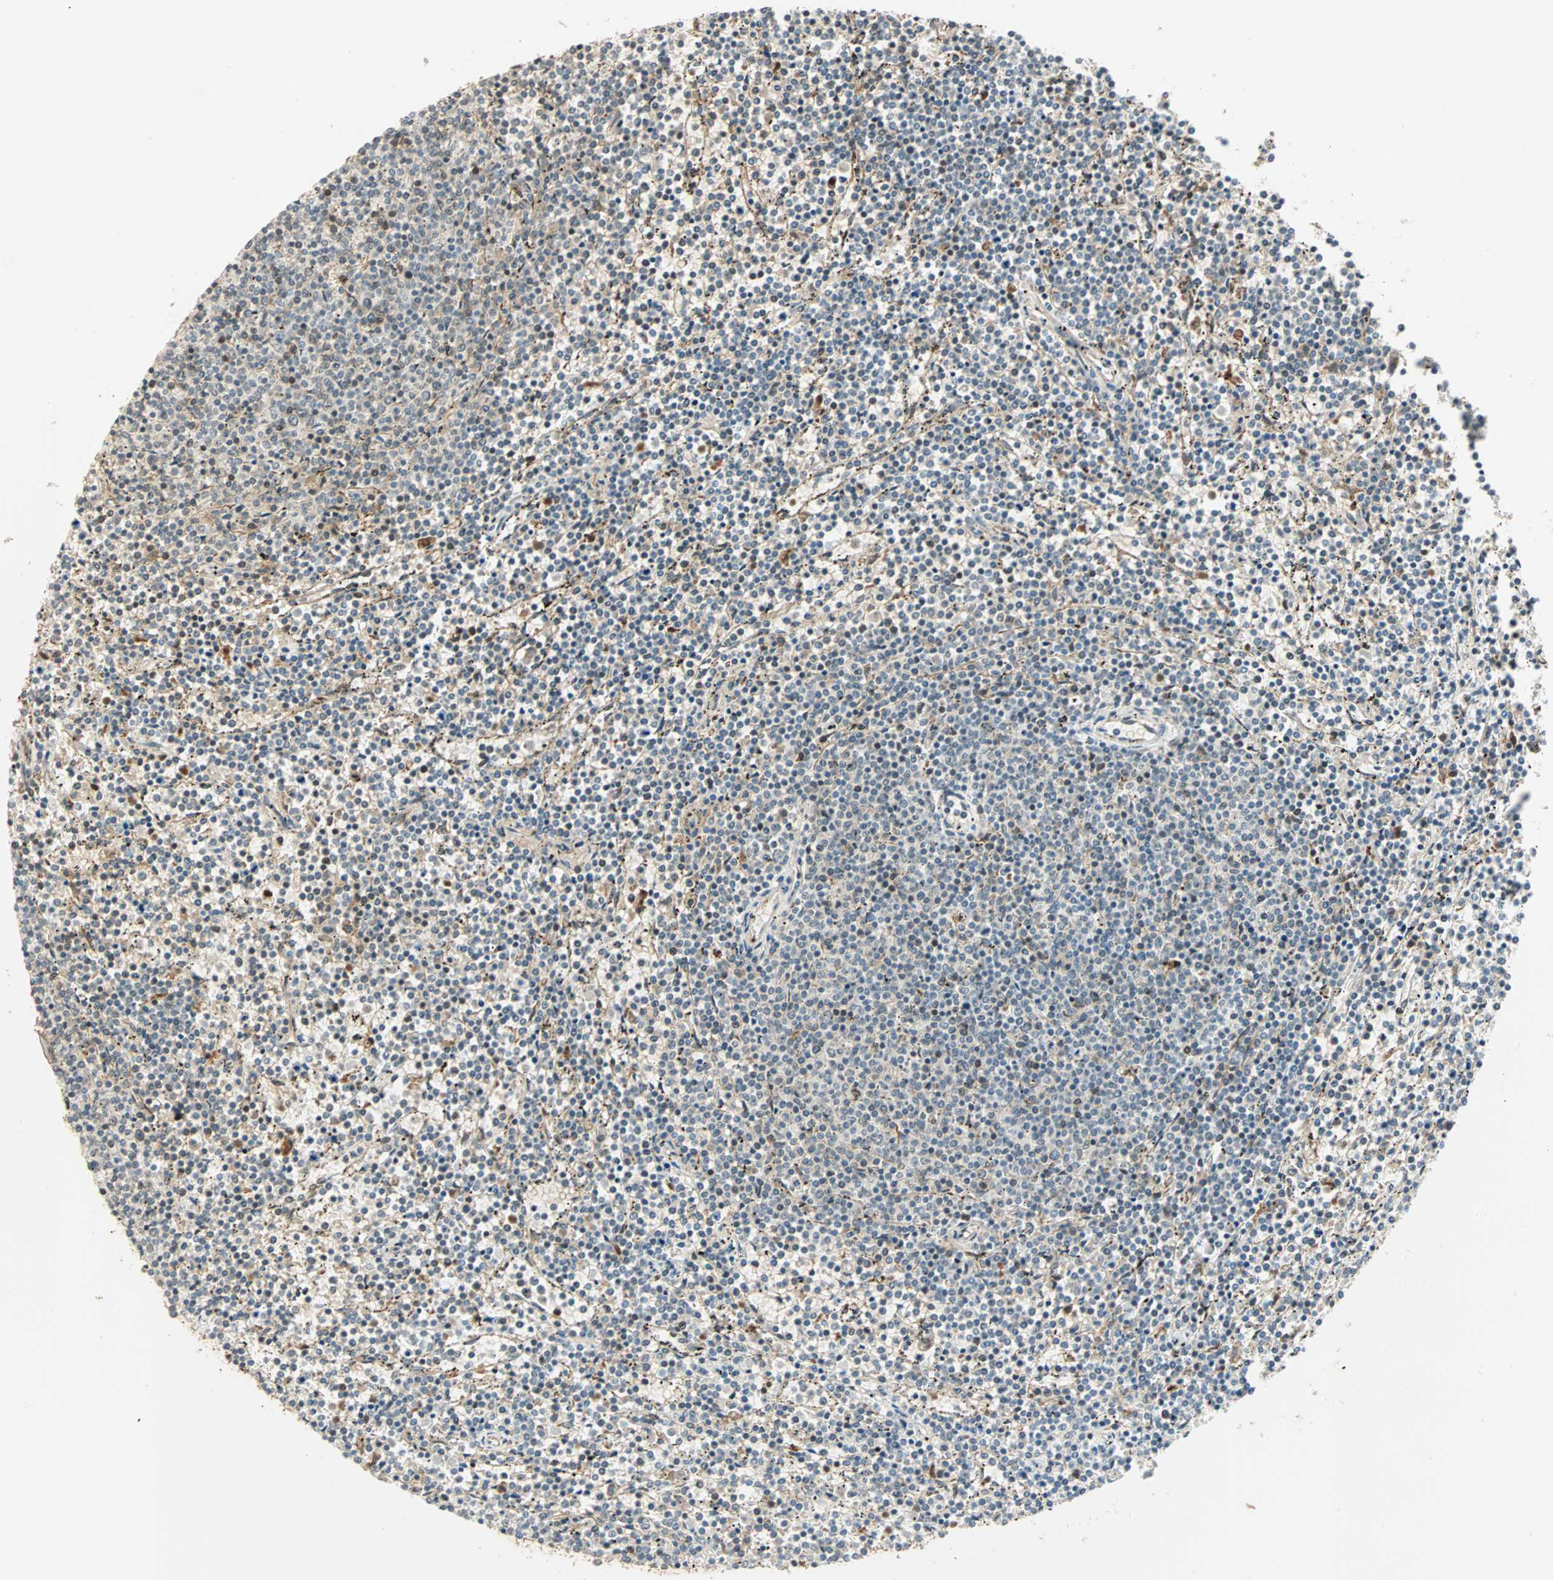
{"staining": {"intensity": "negative", "quantity": "none", "location": "none"}, "tissue": "lymphoma", "cell_type": "Tumor cells", "image_type": "cancer", "snomed": [{"axis": "morphology", "description": "Malignant lymphoma, non-Hodgkin's type, Low grade"}, {"axis": "topography", "description": "Spleen"}], "caption": "Tumor cells show no significant positivity in lymphoma.", "gene": "BCAN", "patient": {"sex": "female", "age": 50}}